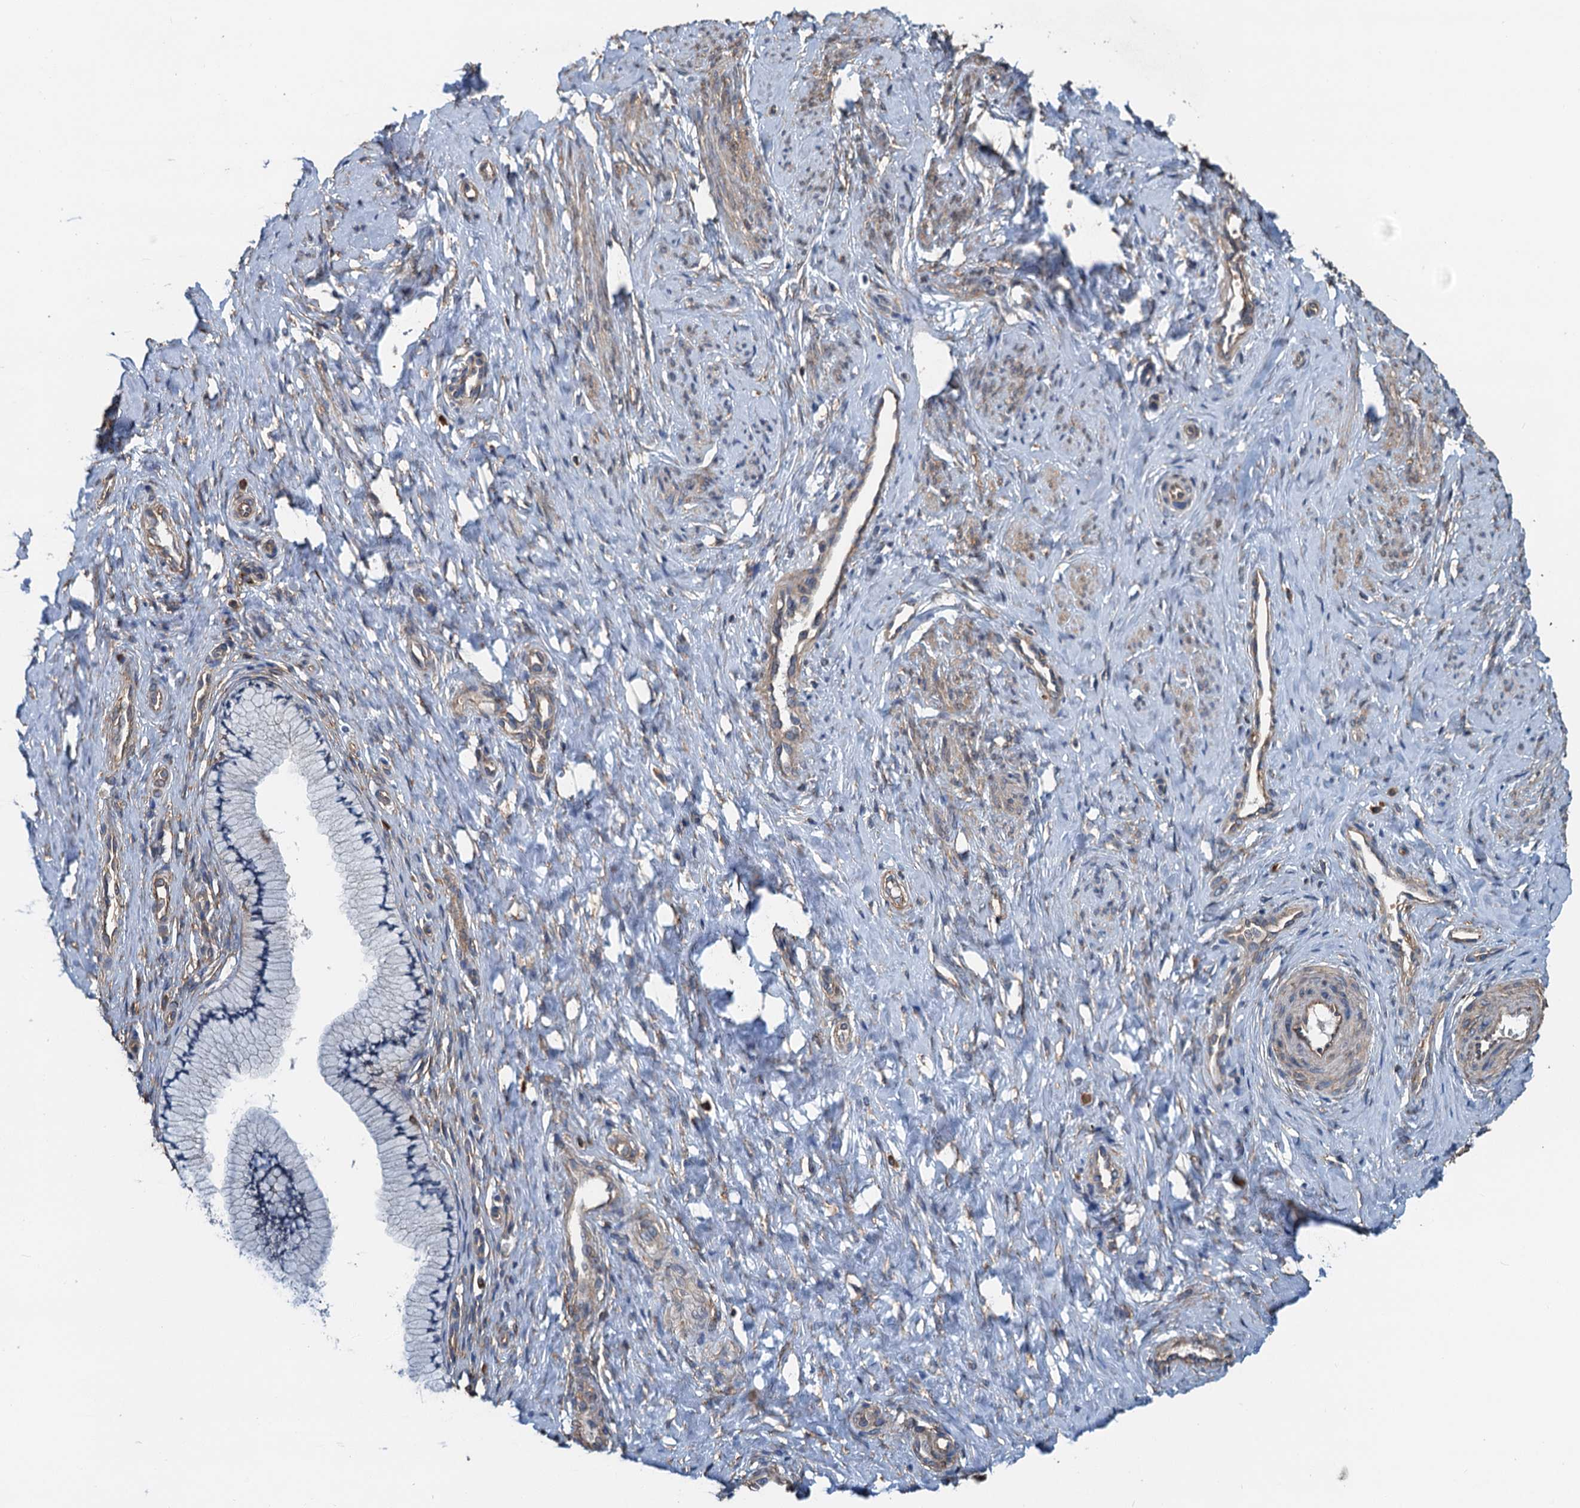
{"staining": {"intensity": "moderate", "quantity": "25%-75%", "location": "cytoplasmic/membranous"}, "tissue": "cervix", "cell_type": "Glandular cells", "image_type": "normal", "snomed": [{"axis": "morphology", "description": "Normal tissue, NOS"}, {"axis": "topography", "description": "Cervix"}], "caption": "DAB (3,3'-diaminobenzidine) immunohistochemical staining of normal cervix demonstrates moderate cytoplasmic/membranous protein expression in approximately 25%-75% of glandular cells.", "gene": "ROGDI", "patient": {"sex": "female", "age": 36}}